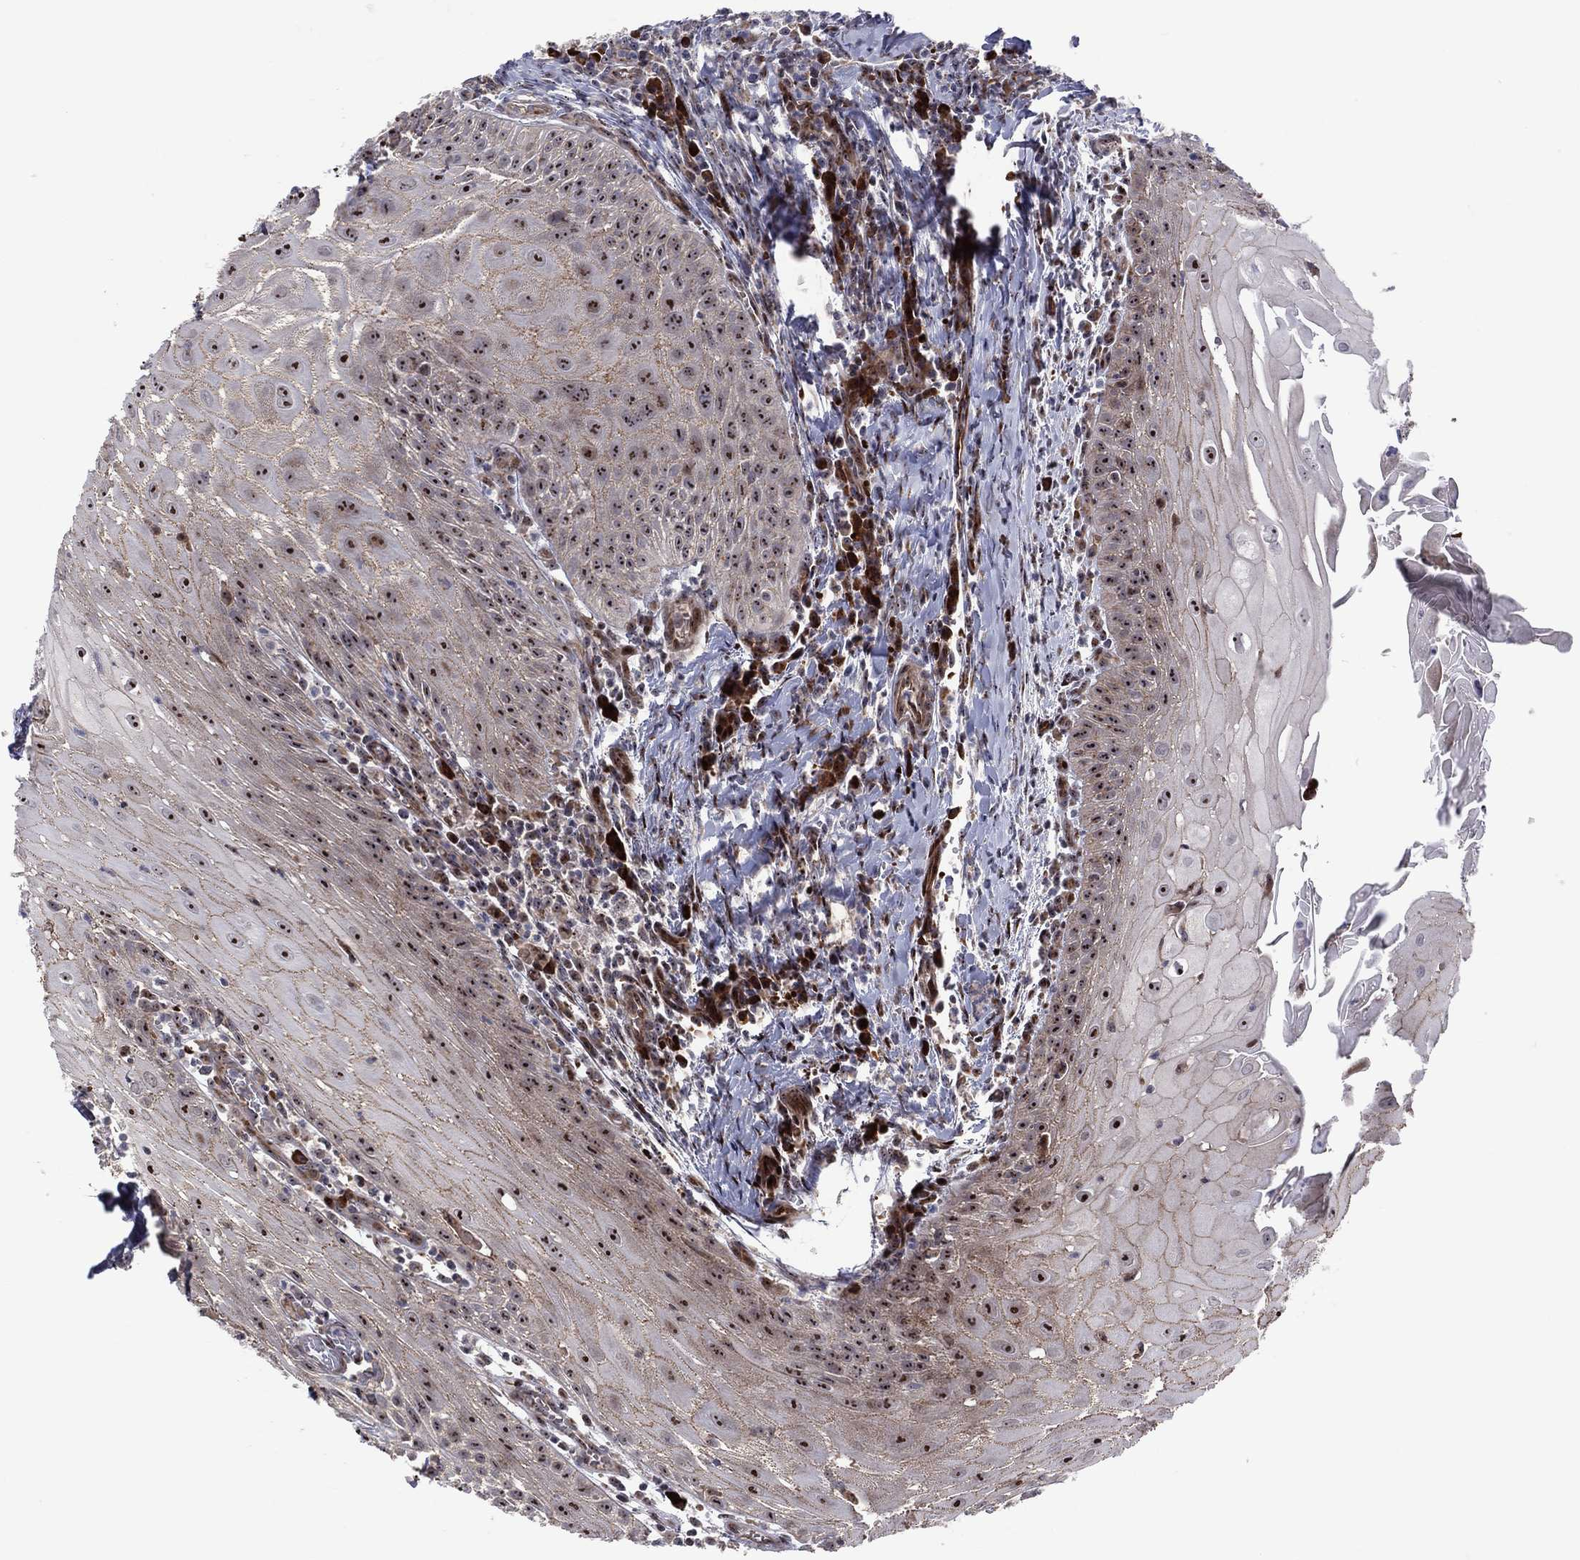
{"staining": {"intensity": "strong", "quantity": ">75%", "location": "nuclear"}, "tissue": "head and neck cancer", "cell_type": "Tumor cells", "image_type": "cancer", "snomed": [{"axis": "morphology", "description": "Squamous cell carcinoma, NOS"}, {"axis": "topography", "description": "Oral tissue"}, {"axis": "topography", "description": "Head-Neck"}], "caption": "Protein staining shows strong nuclear staining in about >75% of tumor cells in squamous cell carcinoma (head and neck). The staining was performed using DAB (3,3'-diaminobenzidine), with brown indicating positive protein expression. Nuclei are stained blue with hematoxylin.", "gene": "VHL", "patient": {"sex": "male", "age": 58}}